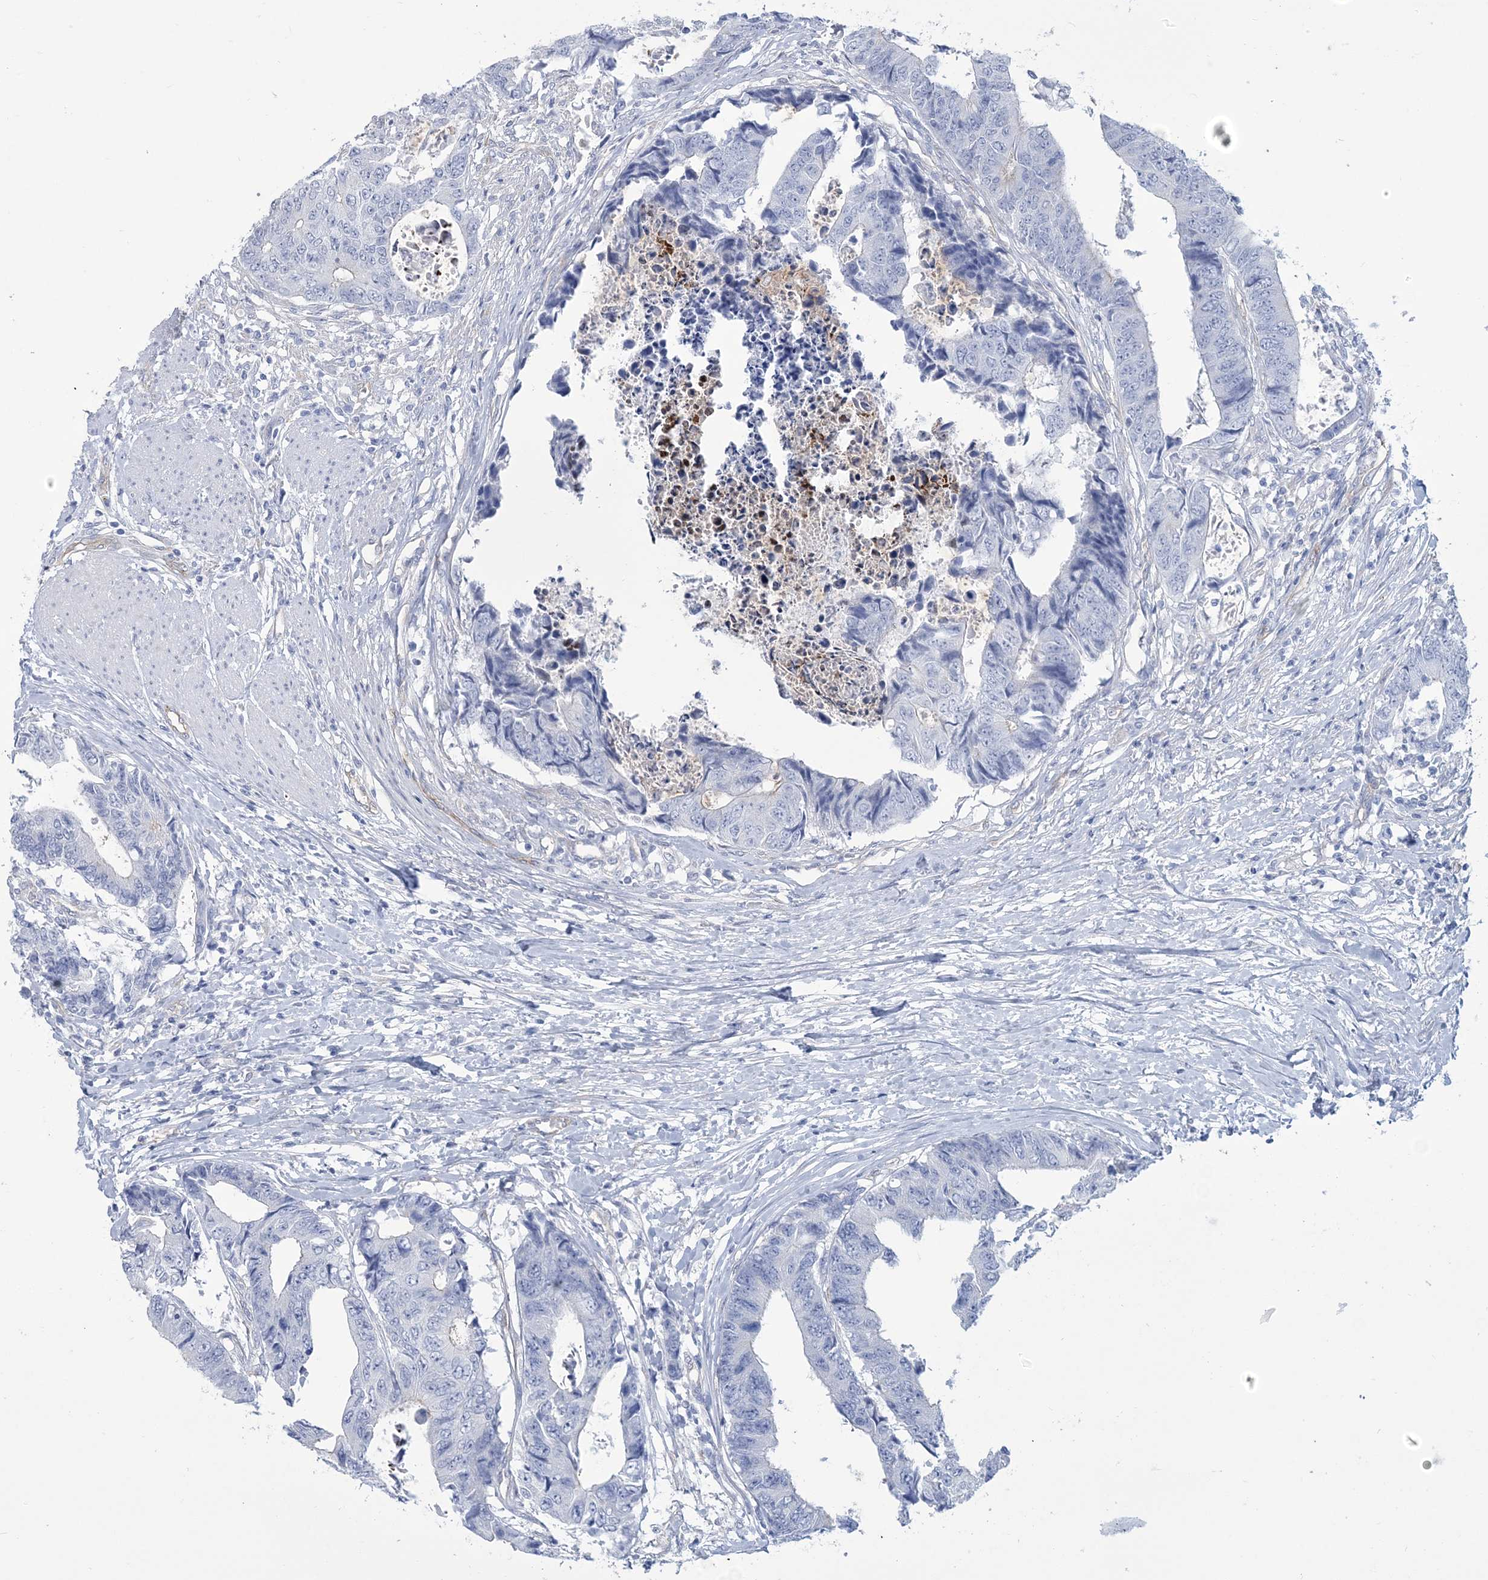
{"staining": {"intensity": "negative", "quantity": "none", "location": "none"}, "tissue": "colorectal cancer", "cell_type": "Tumor cells", "image_type": "cancer", "snomed": [{"axis": "morphology", "description": "Adenocarcinoma, NOS"}, {"axis": "topography", "description": "Rectum"}], "caption": "High power microscopy image of an immunohistochemistry image of colorectal adenocarcinoma, revealing no significant staining in tumor cells.", "gene": "RAB11FIP5", "patient": {"sex": "male", "age": 84}}